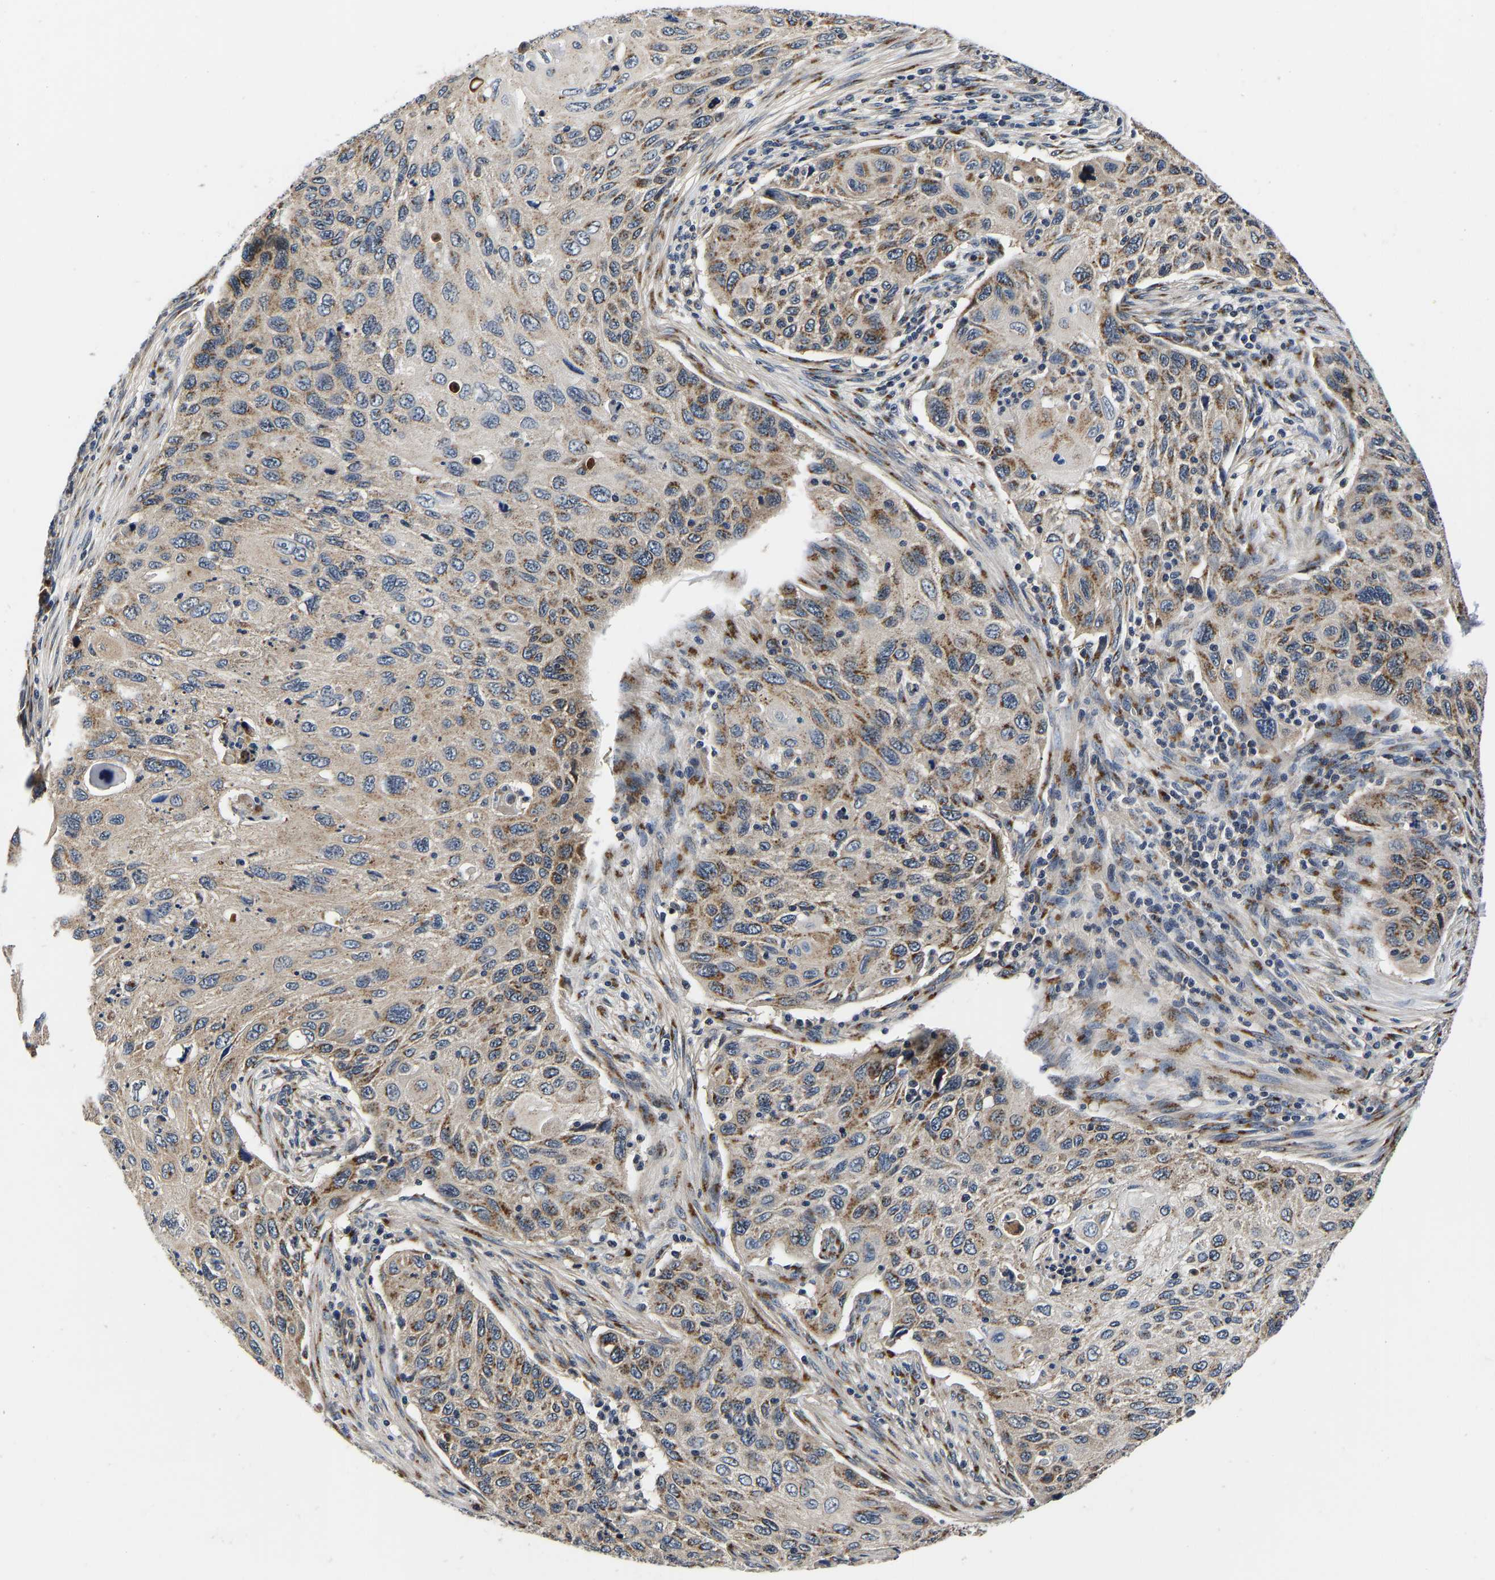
{"staining": {"intensity": "moderate", "quantity": ">75%", "location": "cytoplasmic/membranous"}, "tissue": "cervical cancer", "cell_type": "Tumor cells", "image_type": "cancer", "snomed": [{"axis": "morphology", "description": "Squamous cell carcinoma, NOS"}, {"axis": "topography", "description": "Cervix"}], "caption": "DAB immunohistochemical staining of human cervical squamous cell carcinoma exhibits moderate cytoplasmic/membranous protein positivity in approximately >75% of tumor cells.", "gene": "RABAC1", "patient": {"sex": "female", "age": 70}}